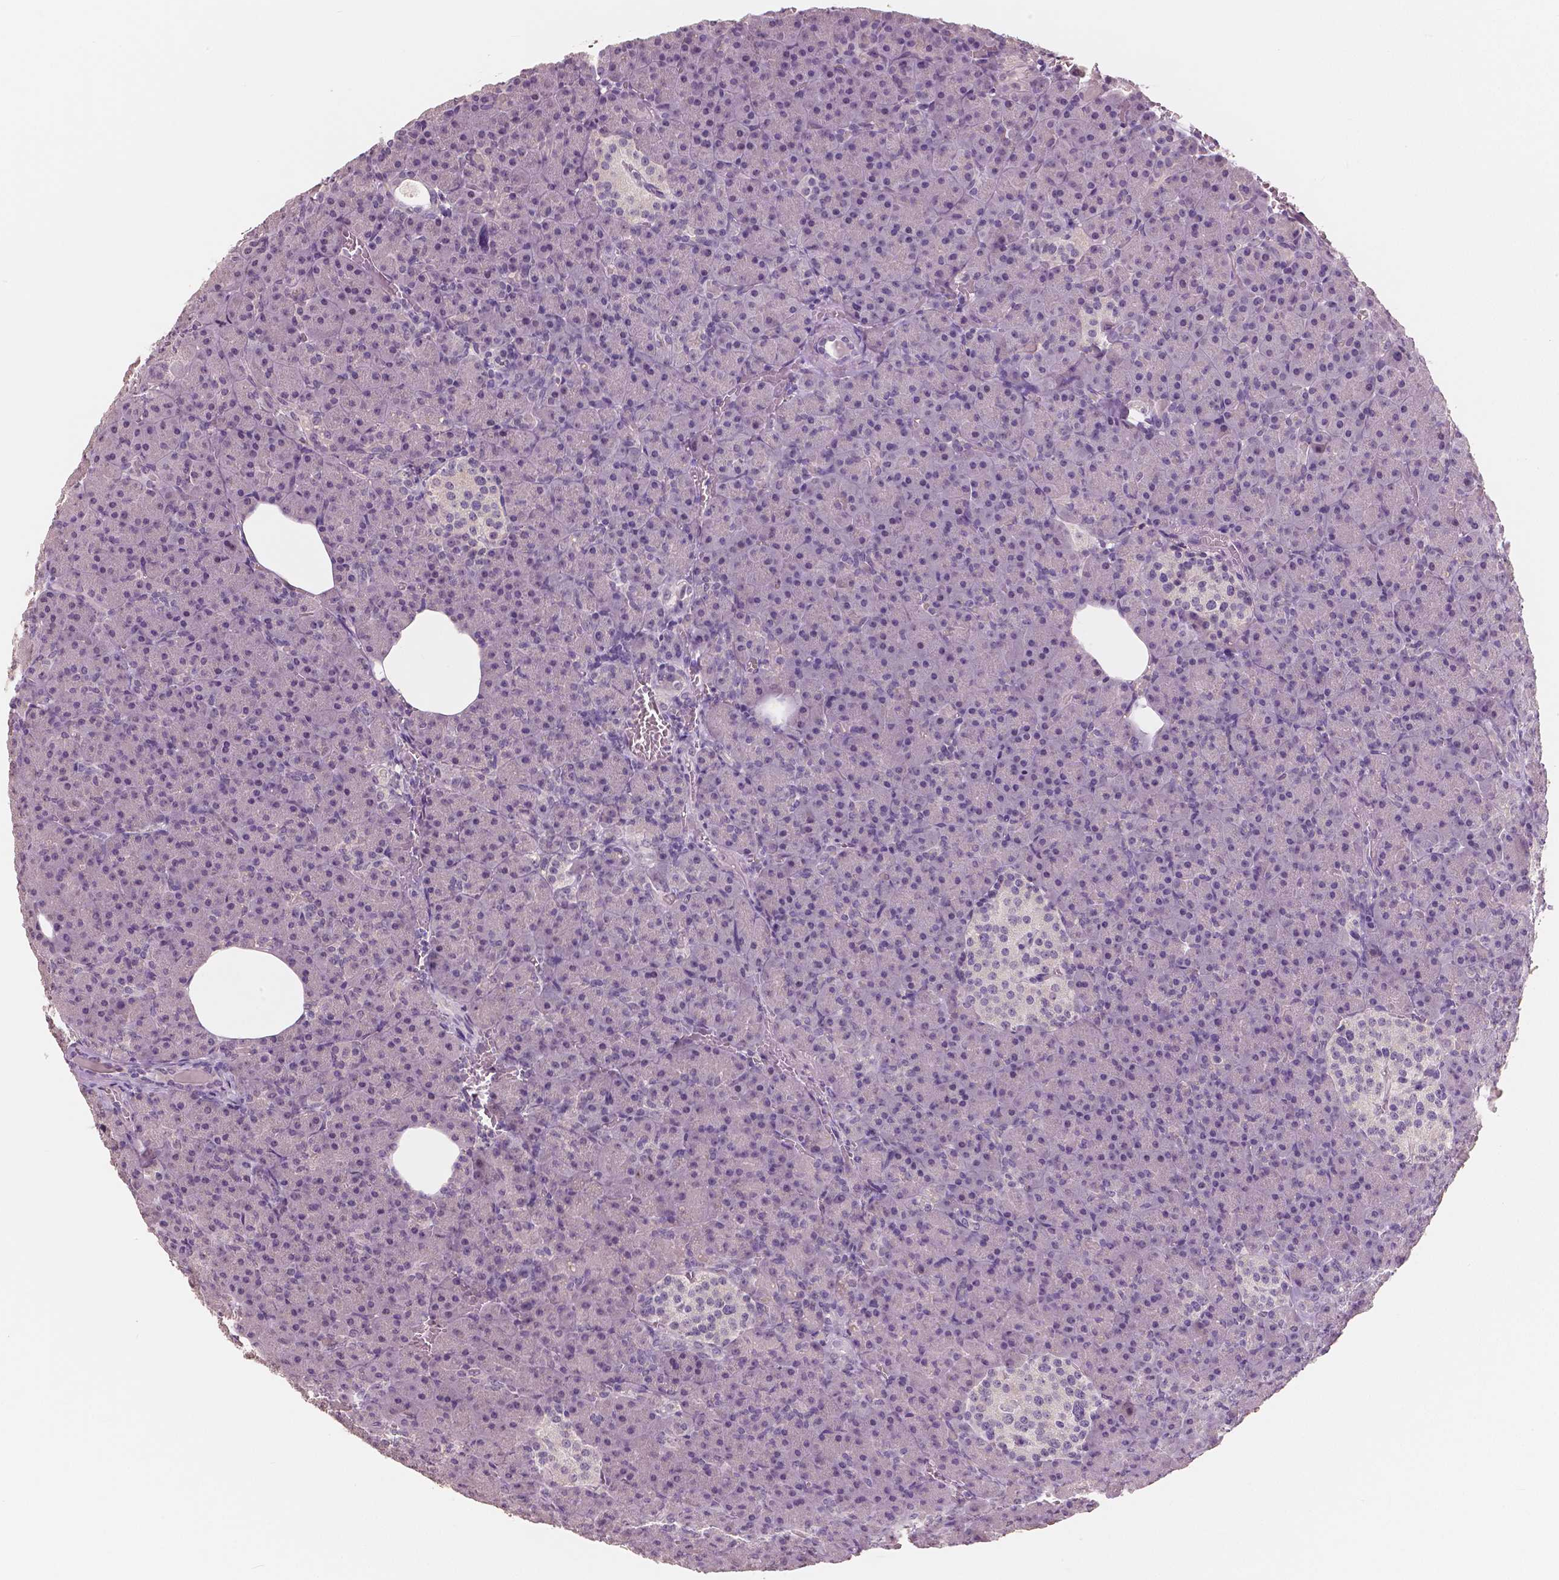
{"staining": {"intensity": "negative", "quantity": "none", "location": "none"}, "tissue": "pancreas", "cell_type": "Exocrine glandular cells", "image_type": "normal", "snomed": [{"axis": "morphology", "description": "Normal tissue, NOS"}, {"axis": "topography", "description": "Pancreas"}], "caption": "IHC image of normal pancreas: pancreas stained with DAB (3,3'-diaminobenzidine) demonstrates no significant protein staining in exocrine glandular cells. (Brightfield microscopy of DAB (3,3'-diaminobenzidine) IHC at high magnification).", "gene": "NECAB1", "patient": {"sex": "female", "age": 74}}